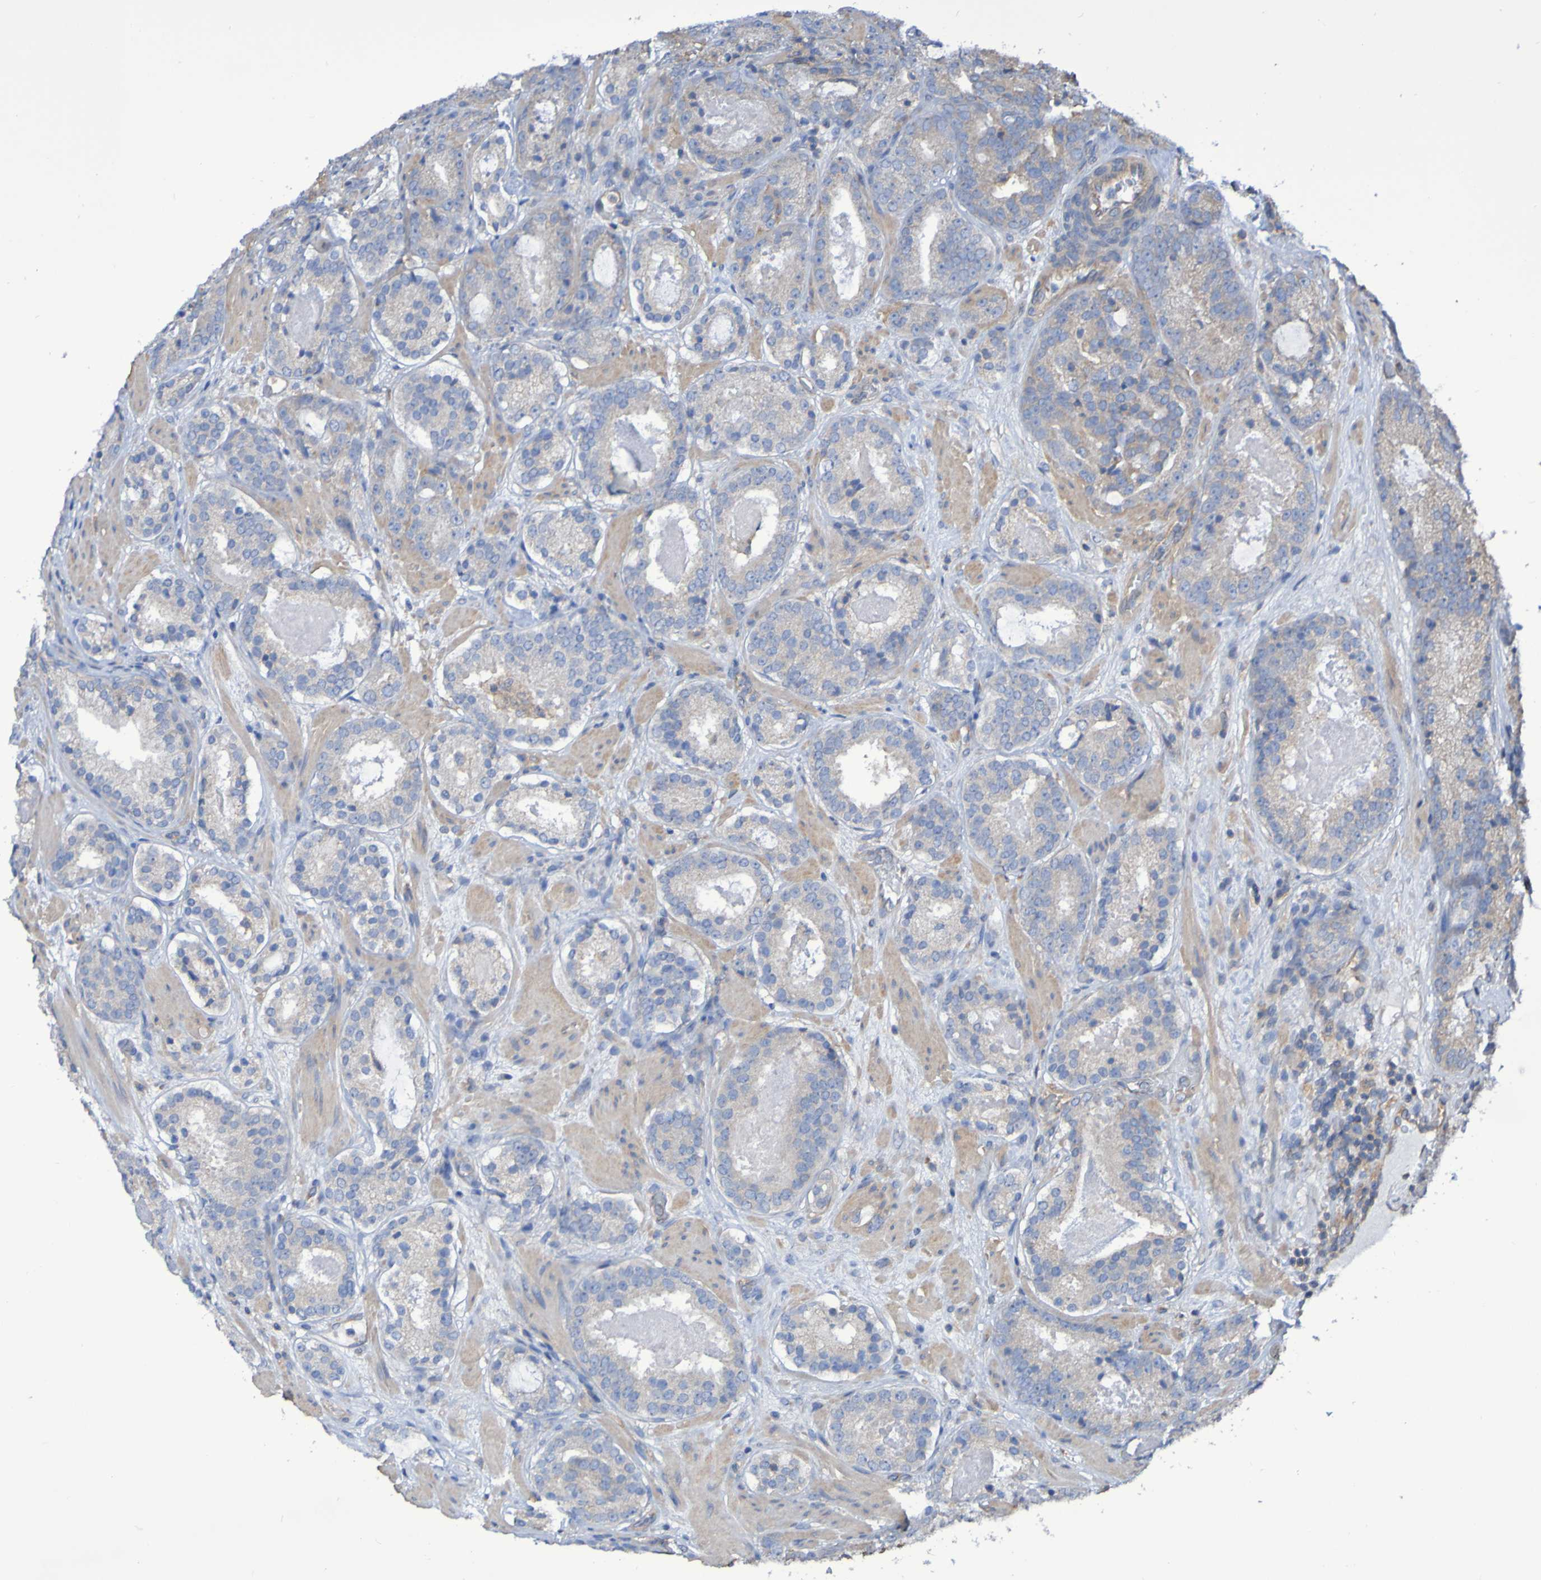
{"staining": {"intensity": "negative", "quantity": "none", "location": "none"}, "tissue": "prostate cancer", "cell_type": "Tumor cells", "image_type": "cancer", "snomed": [{"axis": "morphology", "description": "Adenocarcinoma, Low grade"}, {"axis": "topography", "description": "Prostate"}], "caption": "IHC micrograph of human adenocarcinoma (low-grade) (prostate) stained for a protein (brown), which exhibits no expression in tumor cells.", "gene": "SYNJ1", "patient": {"sex": "male", "age": 69}}